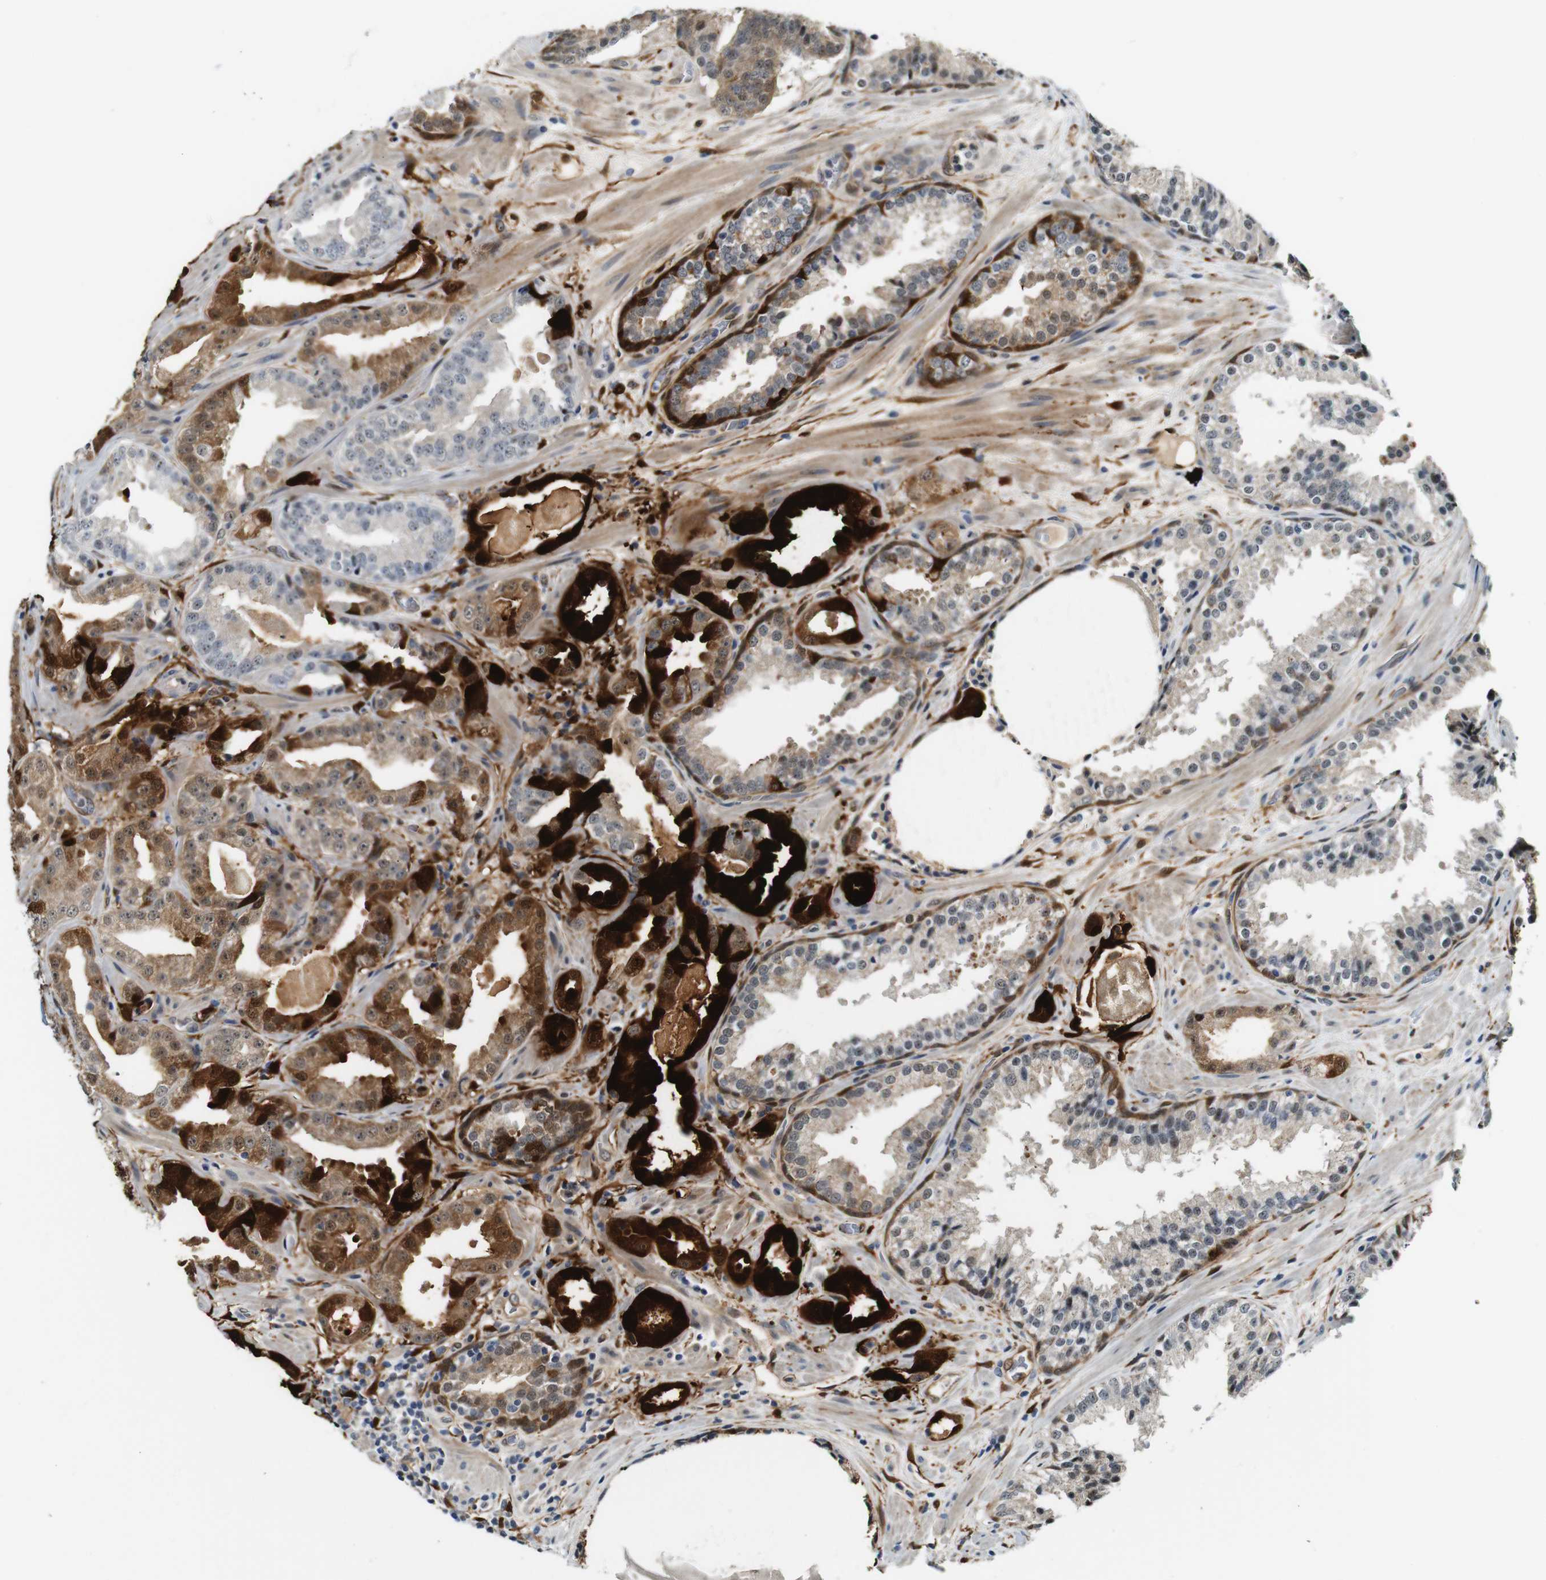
{"staining": {"intensity": "weak", "quantity": "25%-75%", "location": "cytoplasmic/membranous,nuclear"}, "tissue": "prostate cancer", "cell_type": "Tumor cells", "image_type": "cancer", "snomed": [{"axis": "morphology", "description": "Adenocarcinoma, High grade"}, {"axis": "topography", "description": "Prostate"}], "caption": "A brown stain labels weak cytoplasmic/membranous and nuclear positivity of a protein in prostate cancer (high-grade adenocarcinoma) tumor cells. The staining was performed using DAB to visualize the protein expression in brown, while the nuclei were stained in blue with hematoxylin (Magnification: 20x).", "gene": "LXN", "patient": {"sex": "male", "age": 65}}